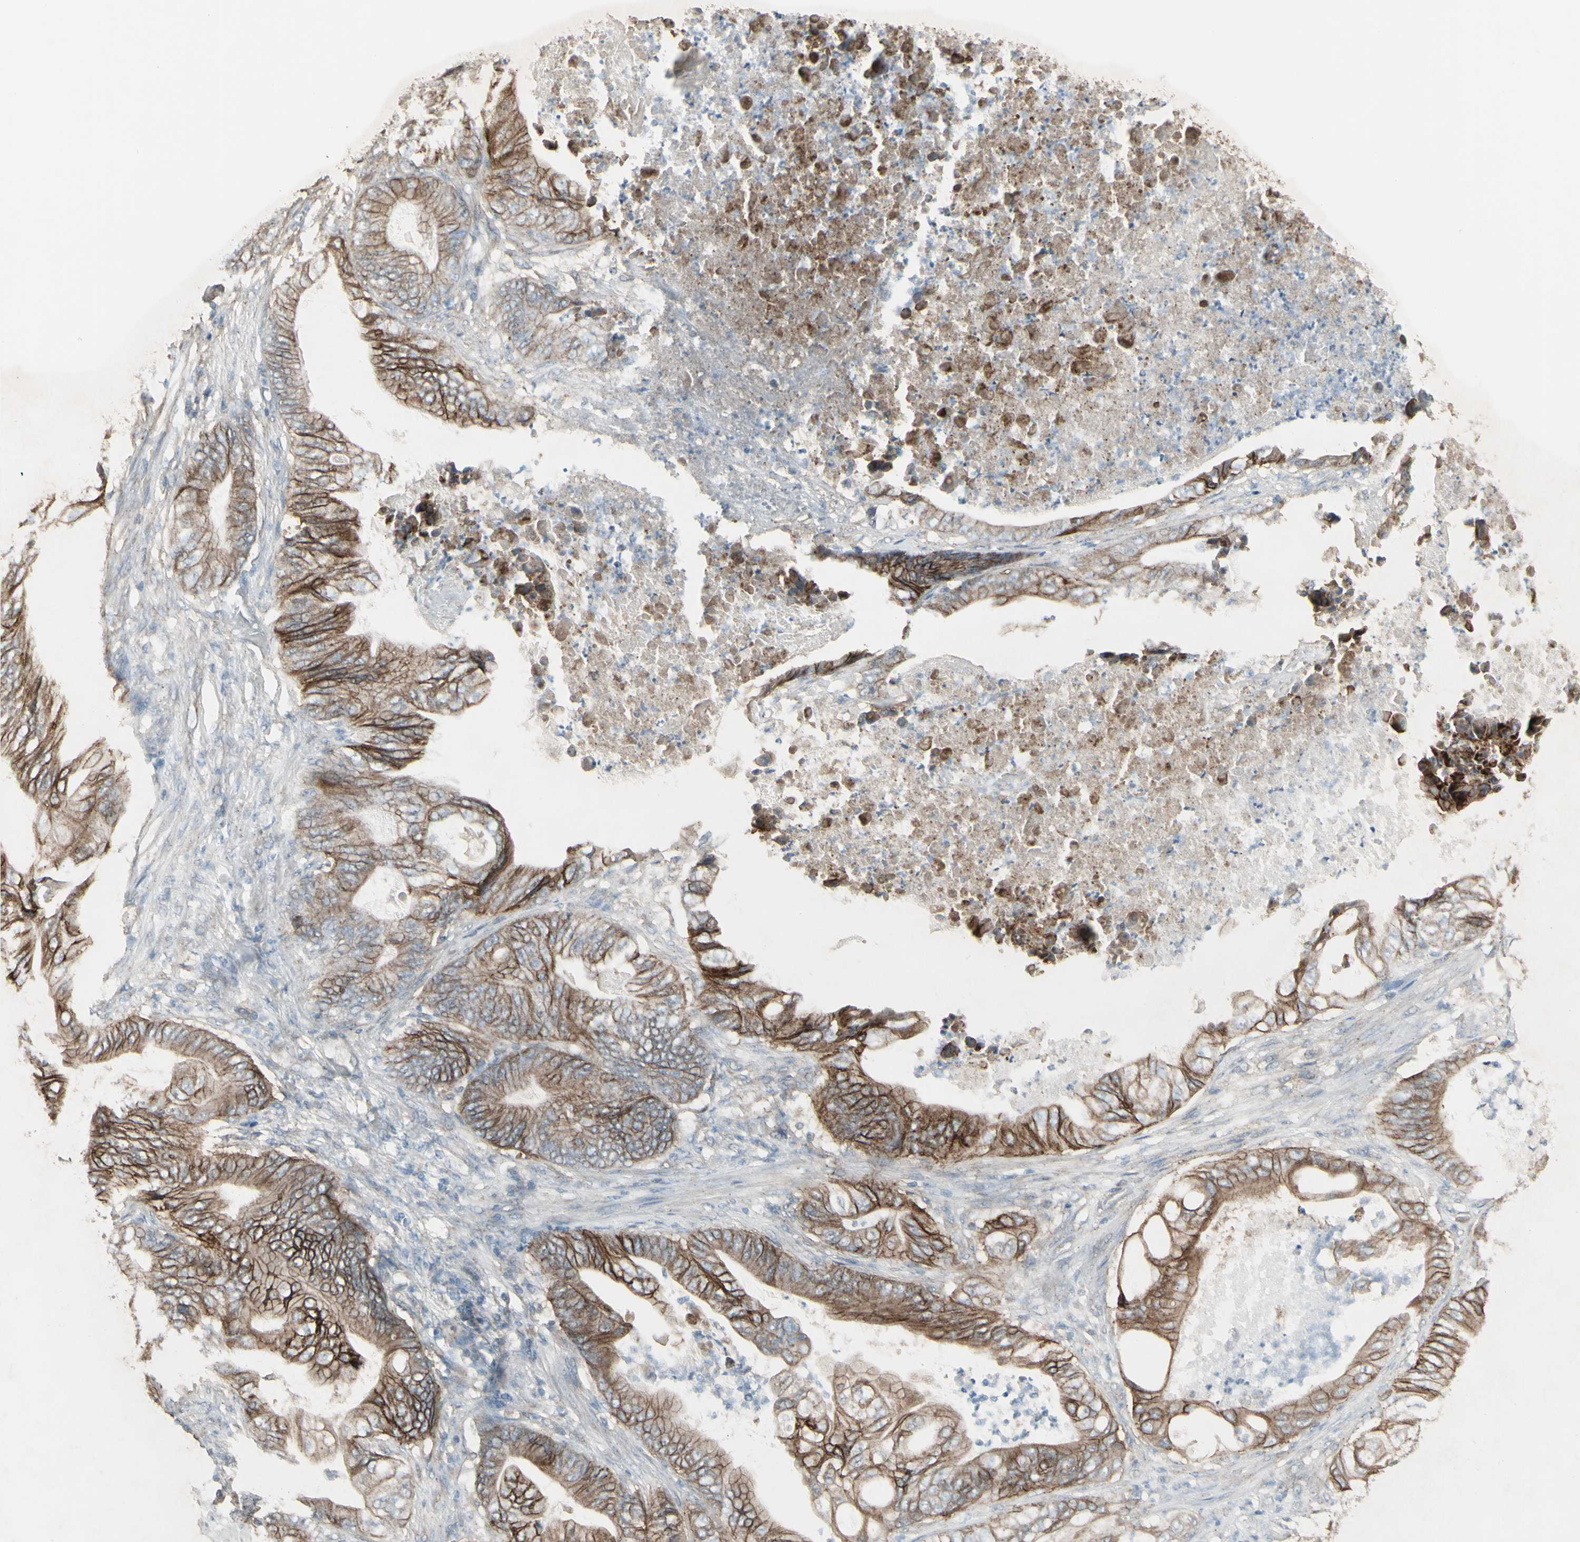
{"staining": {"intensity": "moderate", "quantity": ">75%", "location": "cytoplasmic/membranous"}, "tissue": "stomach cancer", "cell_type": "Tumor cells", "image_type": "cancer", "snomed": [{"axis": "morphology", "description": "Adenocarcinoma, NOS"}, {"axis": "topography", "description": "Stomach"}], "caption": "Immunohistochemical staining of stomach adenocarcinoma demonstrates moderate cytoplasmic/membranous protein staining in approximately >75% of tumor cells.", "gene": "FXYD3", "patient": {"sex": "female", "age": 73}}